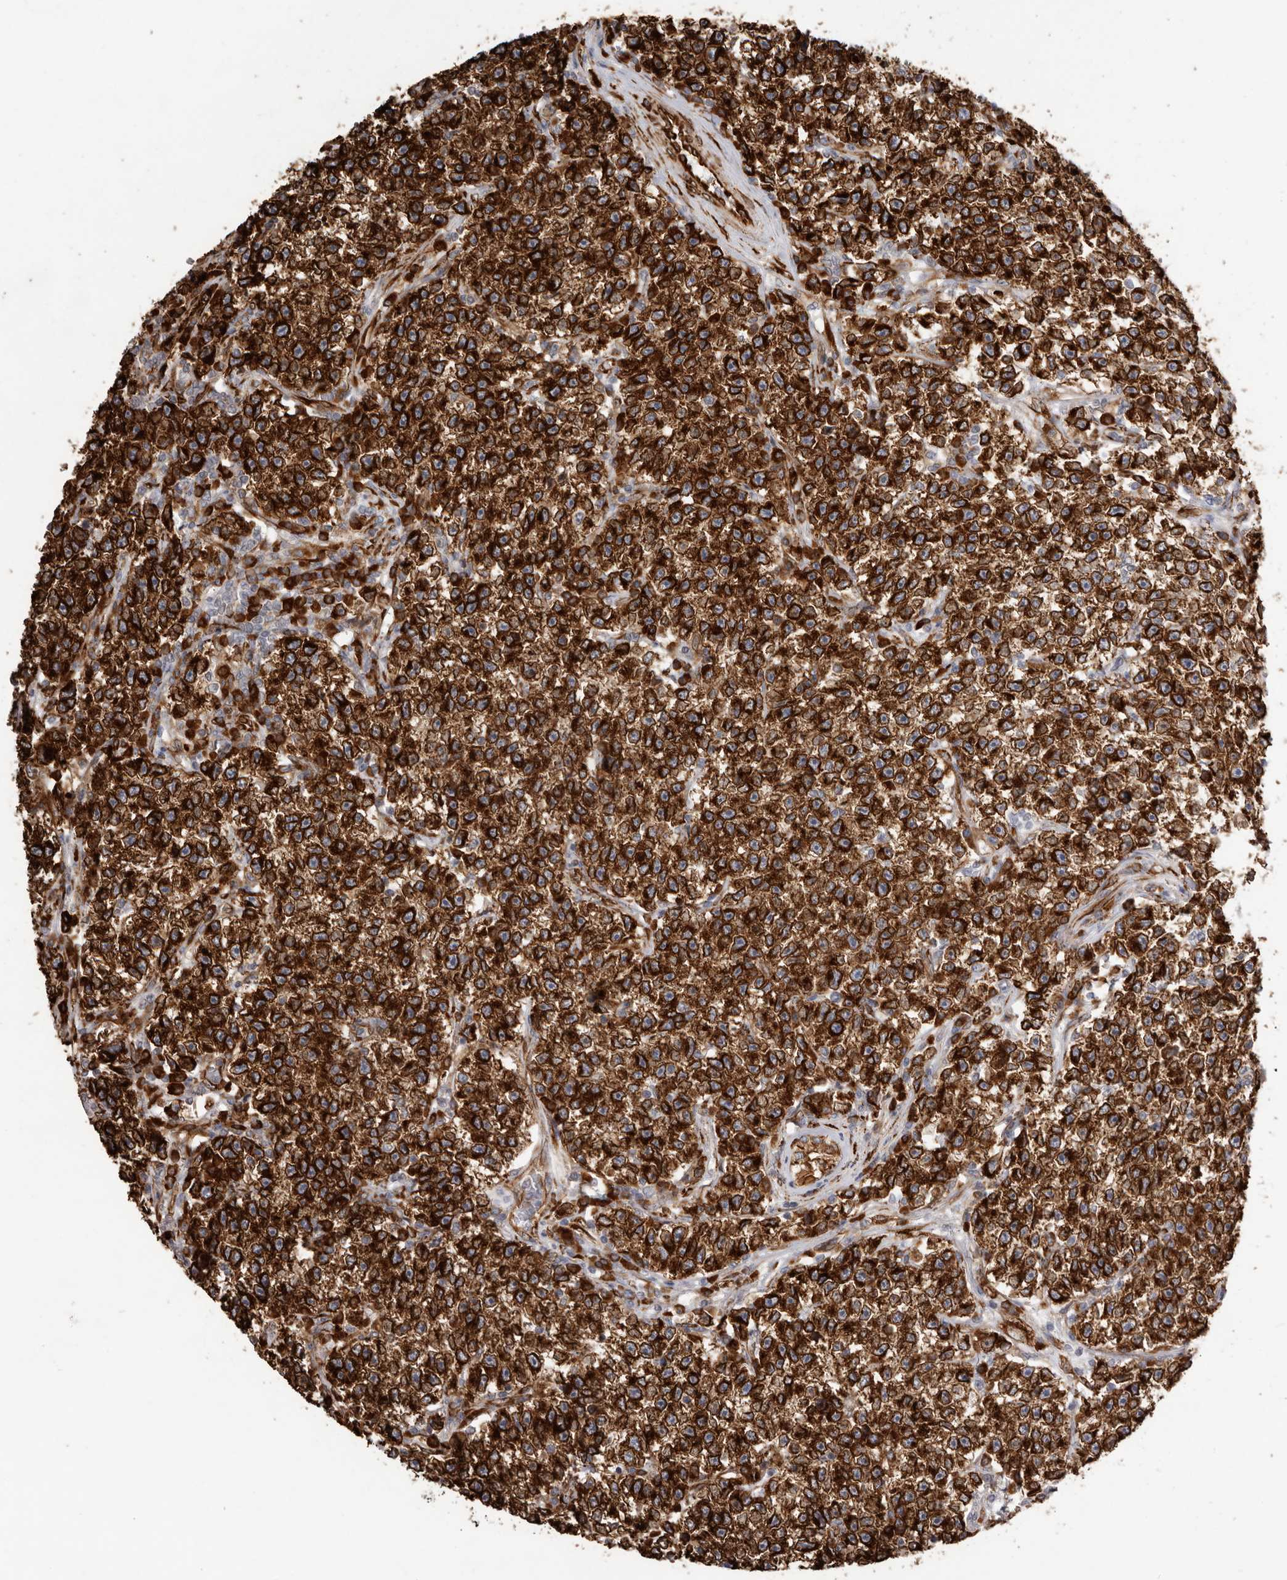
{"staining": {"intensity": "strong", "quantity": ">75%", "location": "cytoplasmic/membranous"}, "tissue": "testis cancer", "cell_type": "Tumor cells", "image_type": "cancer", "snomed": [{"axis": "morphology", "description": "Seminoma, NOS"}, {"axis": "topography", "description": "Testis"}], "caption": "Immunohistochemical staining of testis cancer demonstrates high levels of strong cytoplasmic/membranous positivity in approximately >75% of tumor cells.", "gene": "WDTC1", "patient": {"sex": "male", "age": 22}}